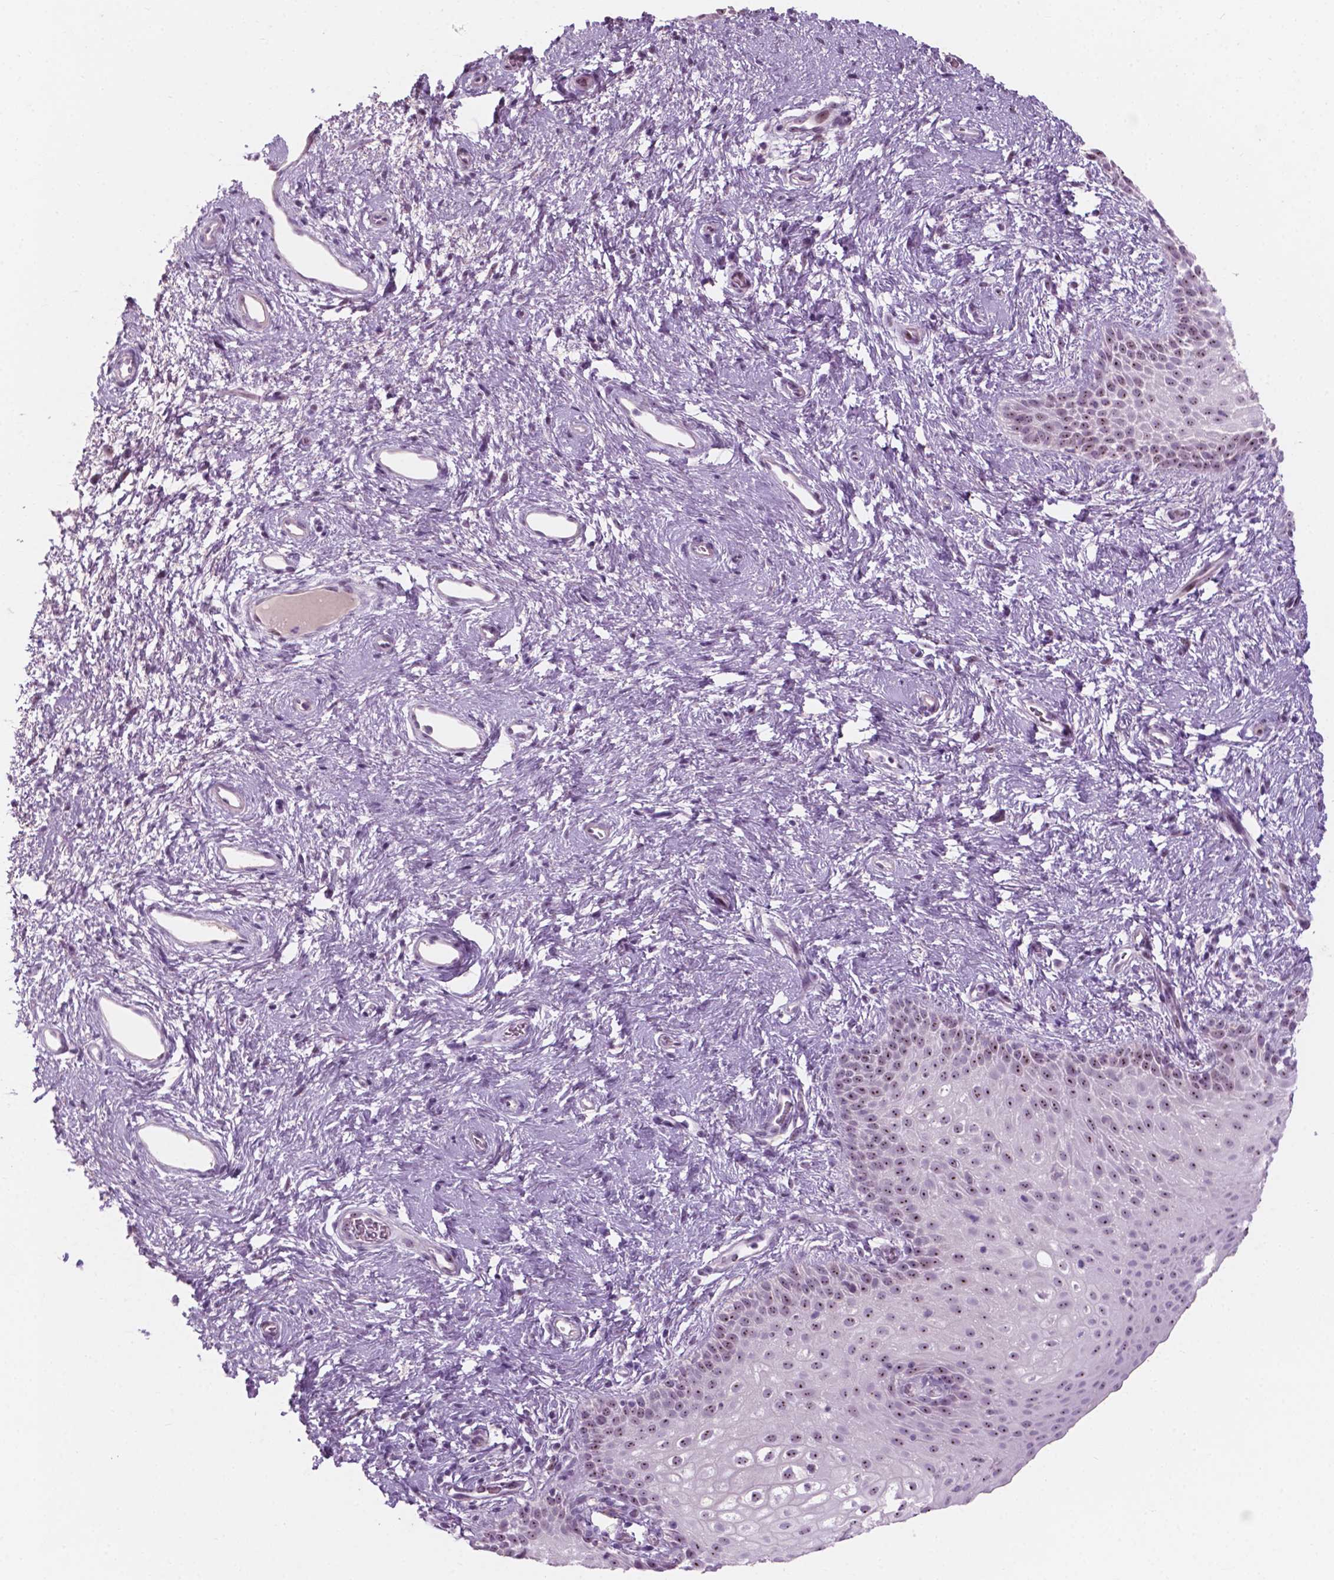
{"staining": {"intensity": "moderate", "quantity": "25%-75%", "location": "nuclear"}, "tissue": "skin", "cell_type": "Epidermal cells", "image_type": "normal", "snomed": [{"axis": "morphology", "description": "Normal tissue, NOS"}, {"axis": "topography", "description": "Anal"}], "caption": "The immunohistochemical stain highlights moderate nuclear positivity in epidermal cells of benign skin. Using DAB (brown) and hematoxylin (blue) stains, captured at high magnification using brightfield microscopy.", "gene": "ZNF853", "patient": {"sex": "female", "age": 46}}